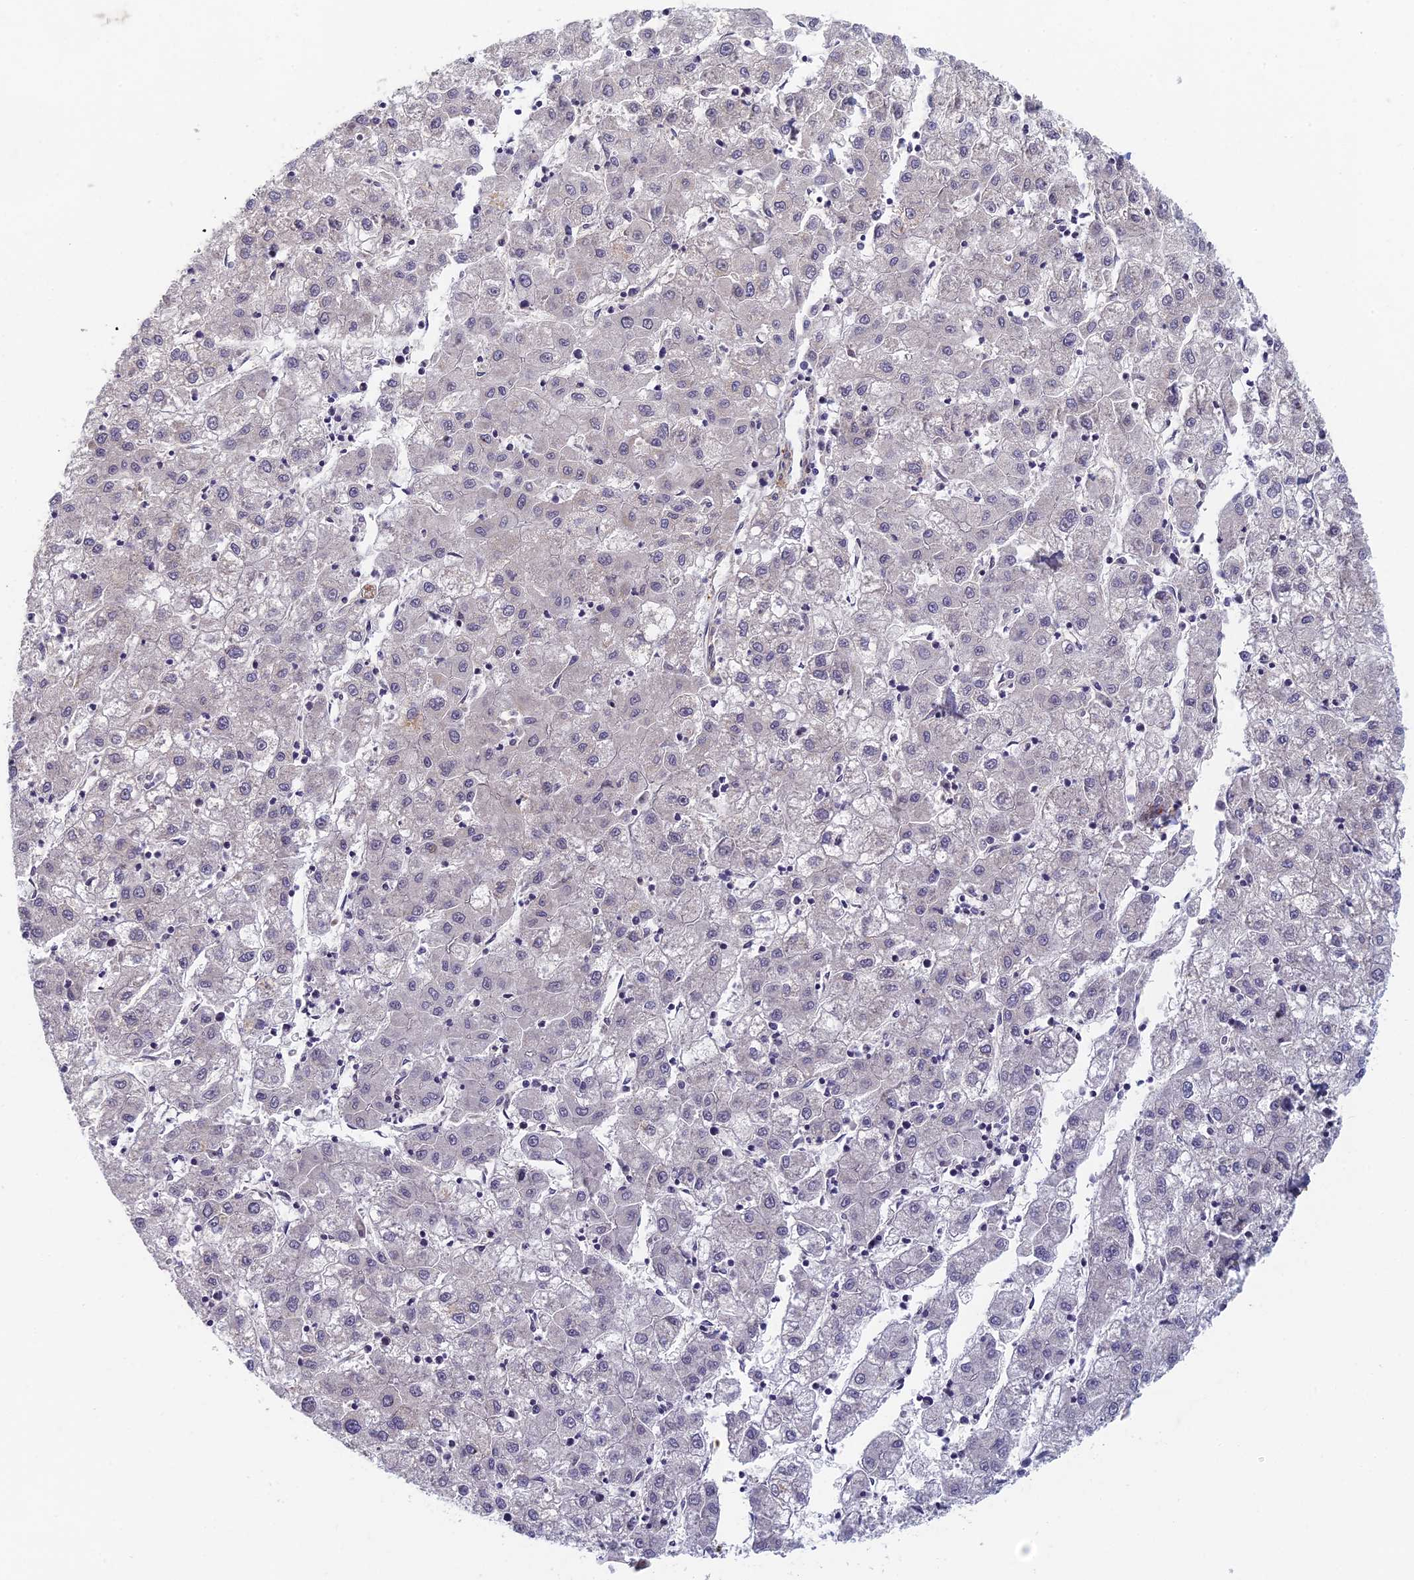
{"staining": {"intensity": "negative", "quantity": "none", "location": "none"}, "tissue": "liver cancer", "cell_type": "Tumor cells", "image_type": "cancer", "snomed": [{"axis": "morphology", "description": "Carcinoma, Hepatocellular, NOS"}, {"axis": "topography", "description": "Liver"}], "caption": "Immunohistochemistry (IHC) histopathology image of hepatocellular carcinoma (liver) stained for a protein (brown), which shows no expression in tumor cells.", "gene": "ABCB10", "patient": {"sex": "male", "age": 72}}